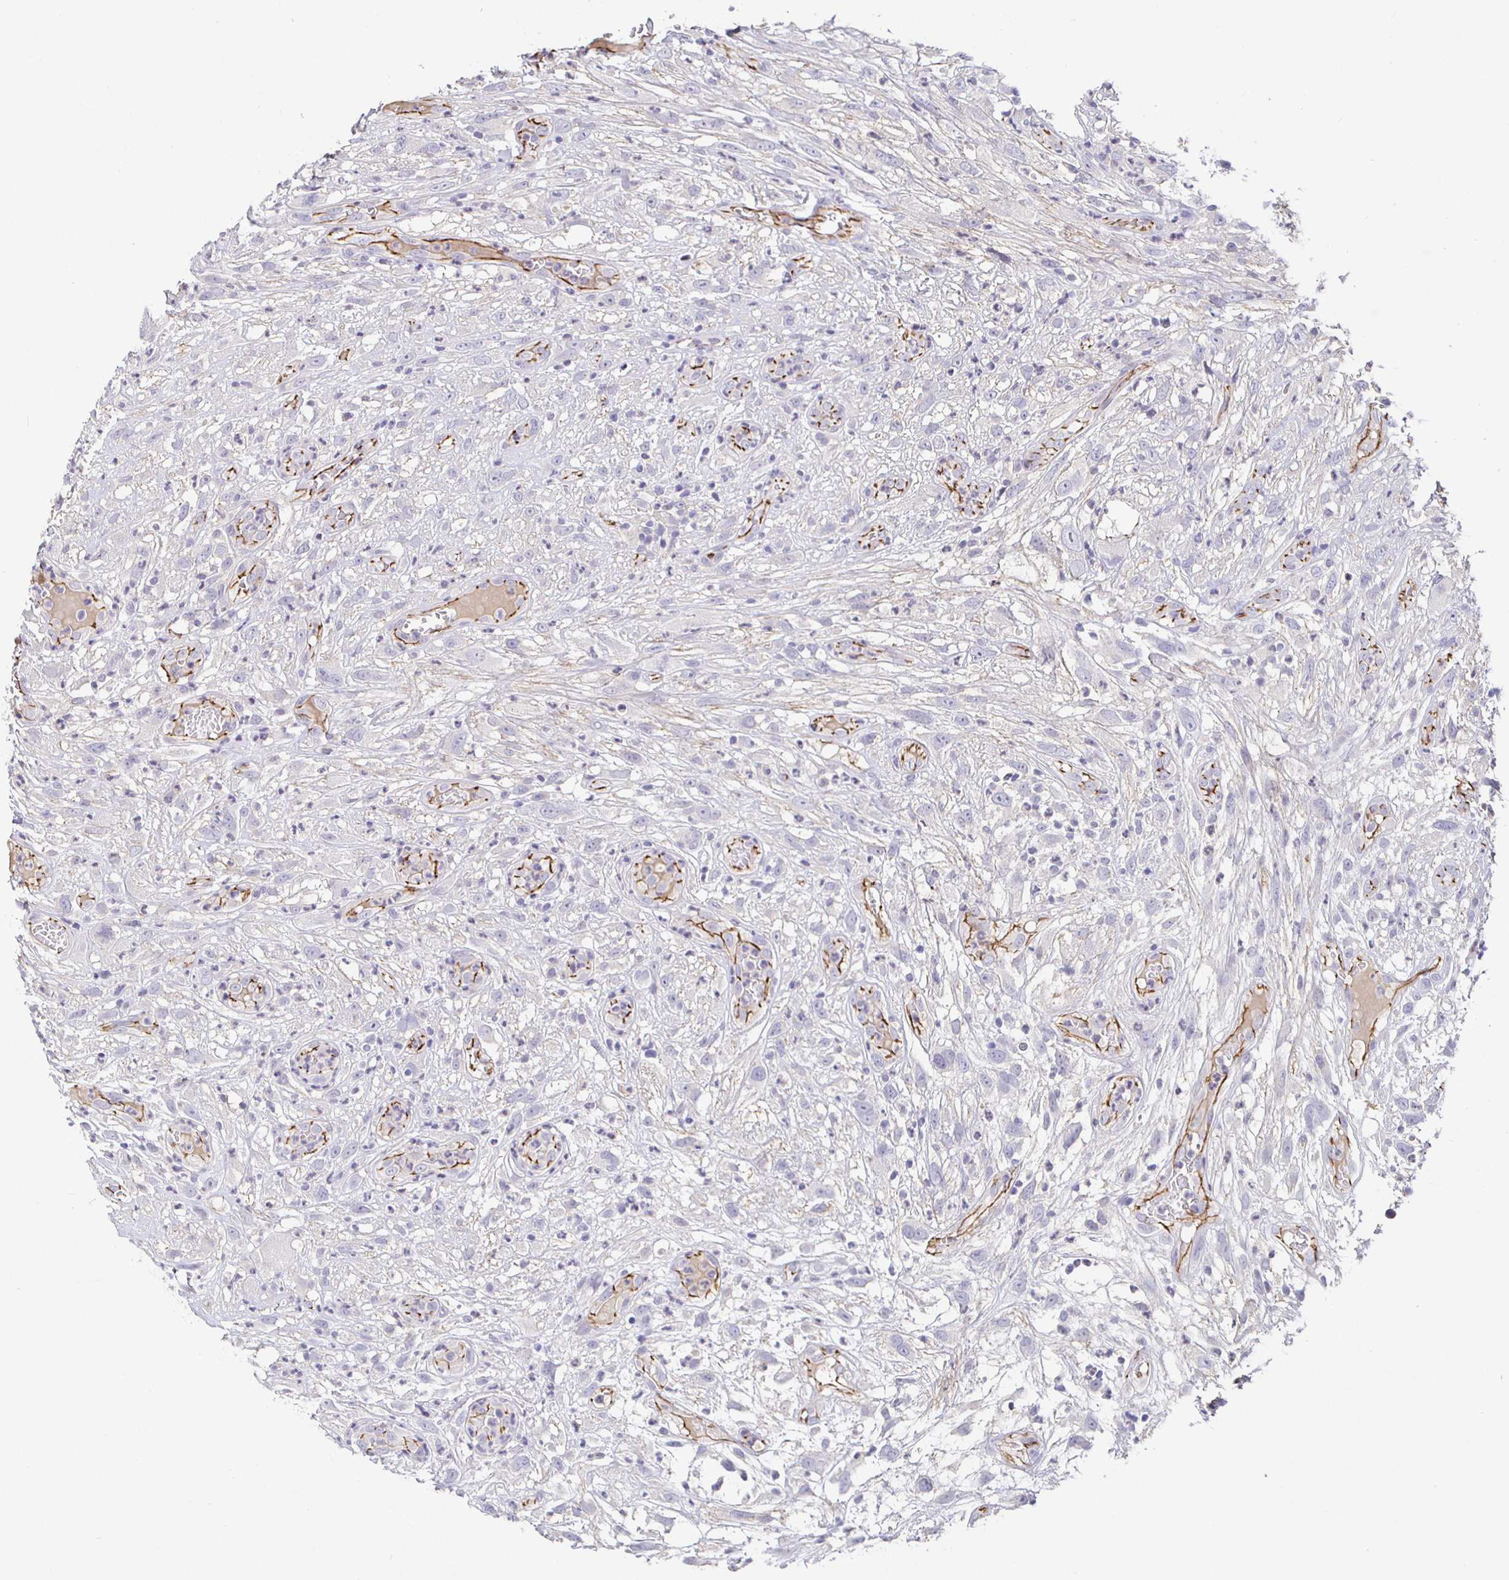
{"staining": {"intensity": "moderate", "quantity": "25%-75%", "location": "cytoplasmic/membranous"}, "tissue": "head and neck cancer", "cell_type": "Tumor cells", "image_type": "cancer", "snomed": [{"axis": "morphology", "description": "Squamous cell carcinoma, NOS"}, {"axis": "topography", "description": "Head-Neck"}], "caption": "IHC of squamous cell carcinoma (head and neck) demonstrates medium levels of moderate cytoplasmic/membranous positivity in approximately 25%-75% of tumor cells.", "gene": "PIWIL3", "patient": {"sex": "male", "age": 65}}